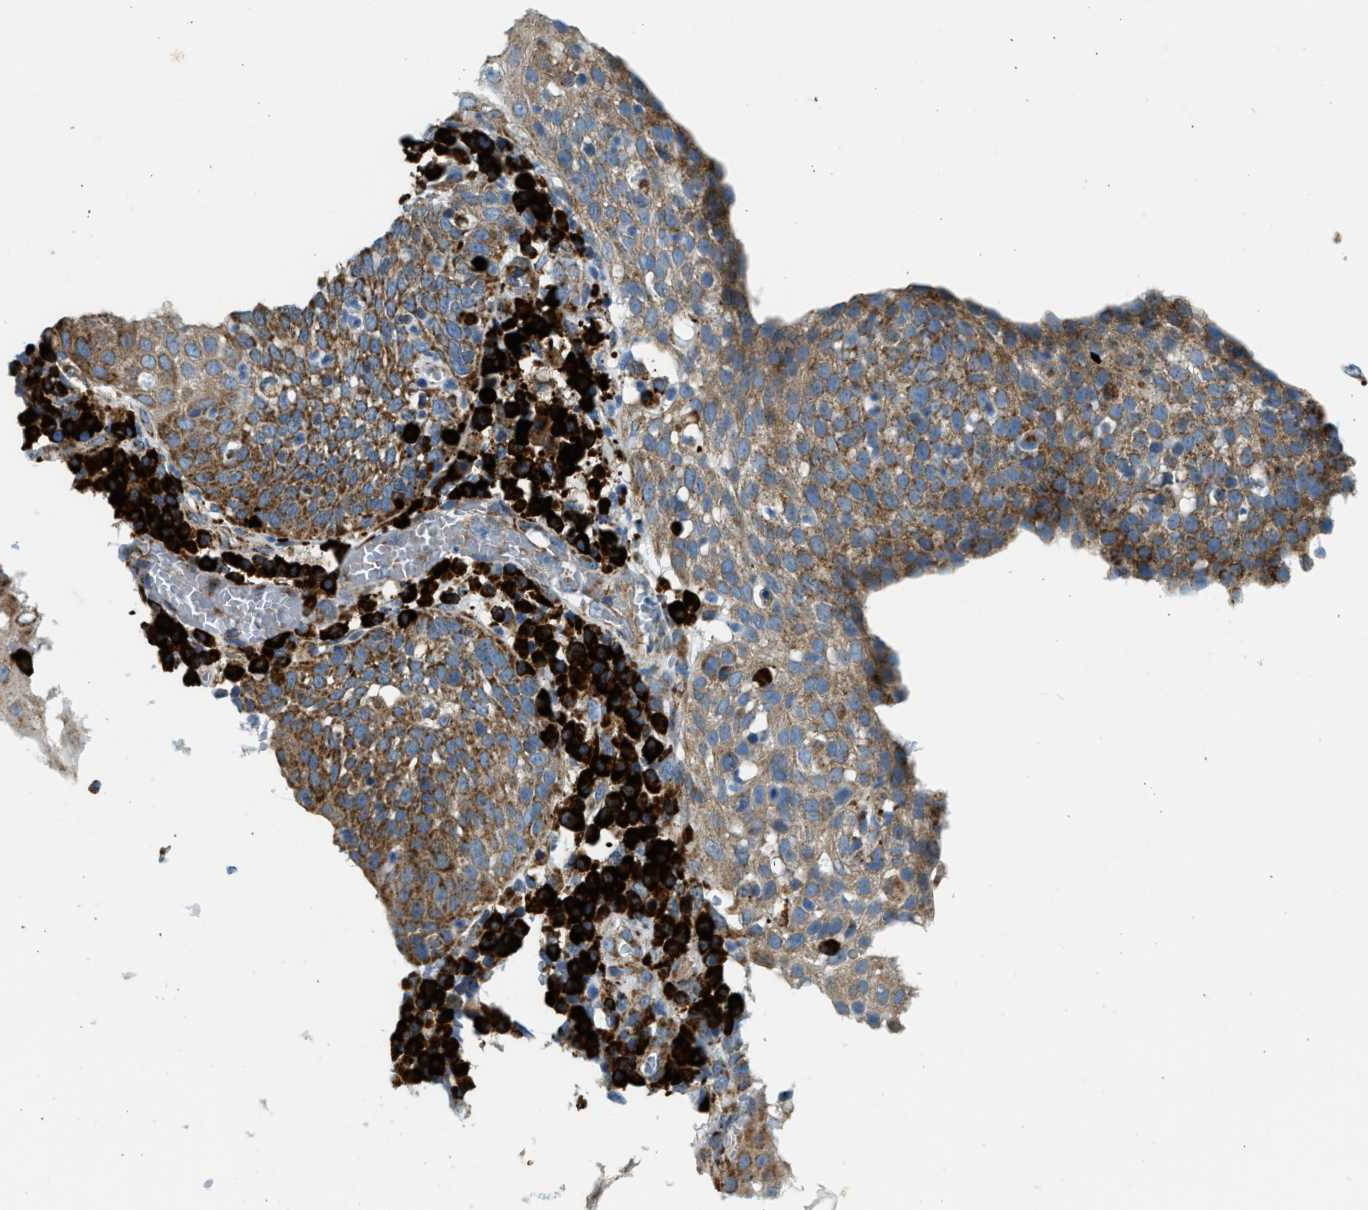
{"staining": {"intensity": "moderate", "quantity": ">75%", "location": "cytoplasmic/membranous"}, "tissue": "cervical cancer", "cell_type": "Tumor cells", "image_type": "cancer", "snomed": [{"axis": "morphology", "description": "Squamous cell carcinoma, NOS"}, {"axis": "topography", "description": "Cervix"}], "caption": "Cervical squamous cell carcinoma stained for a protein reveals moderate cytoplasmic/membranous positivity in tumor cells.", "gene": "KCNMB3", "patient": {"sex": "female", "age": 34}}